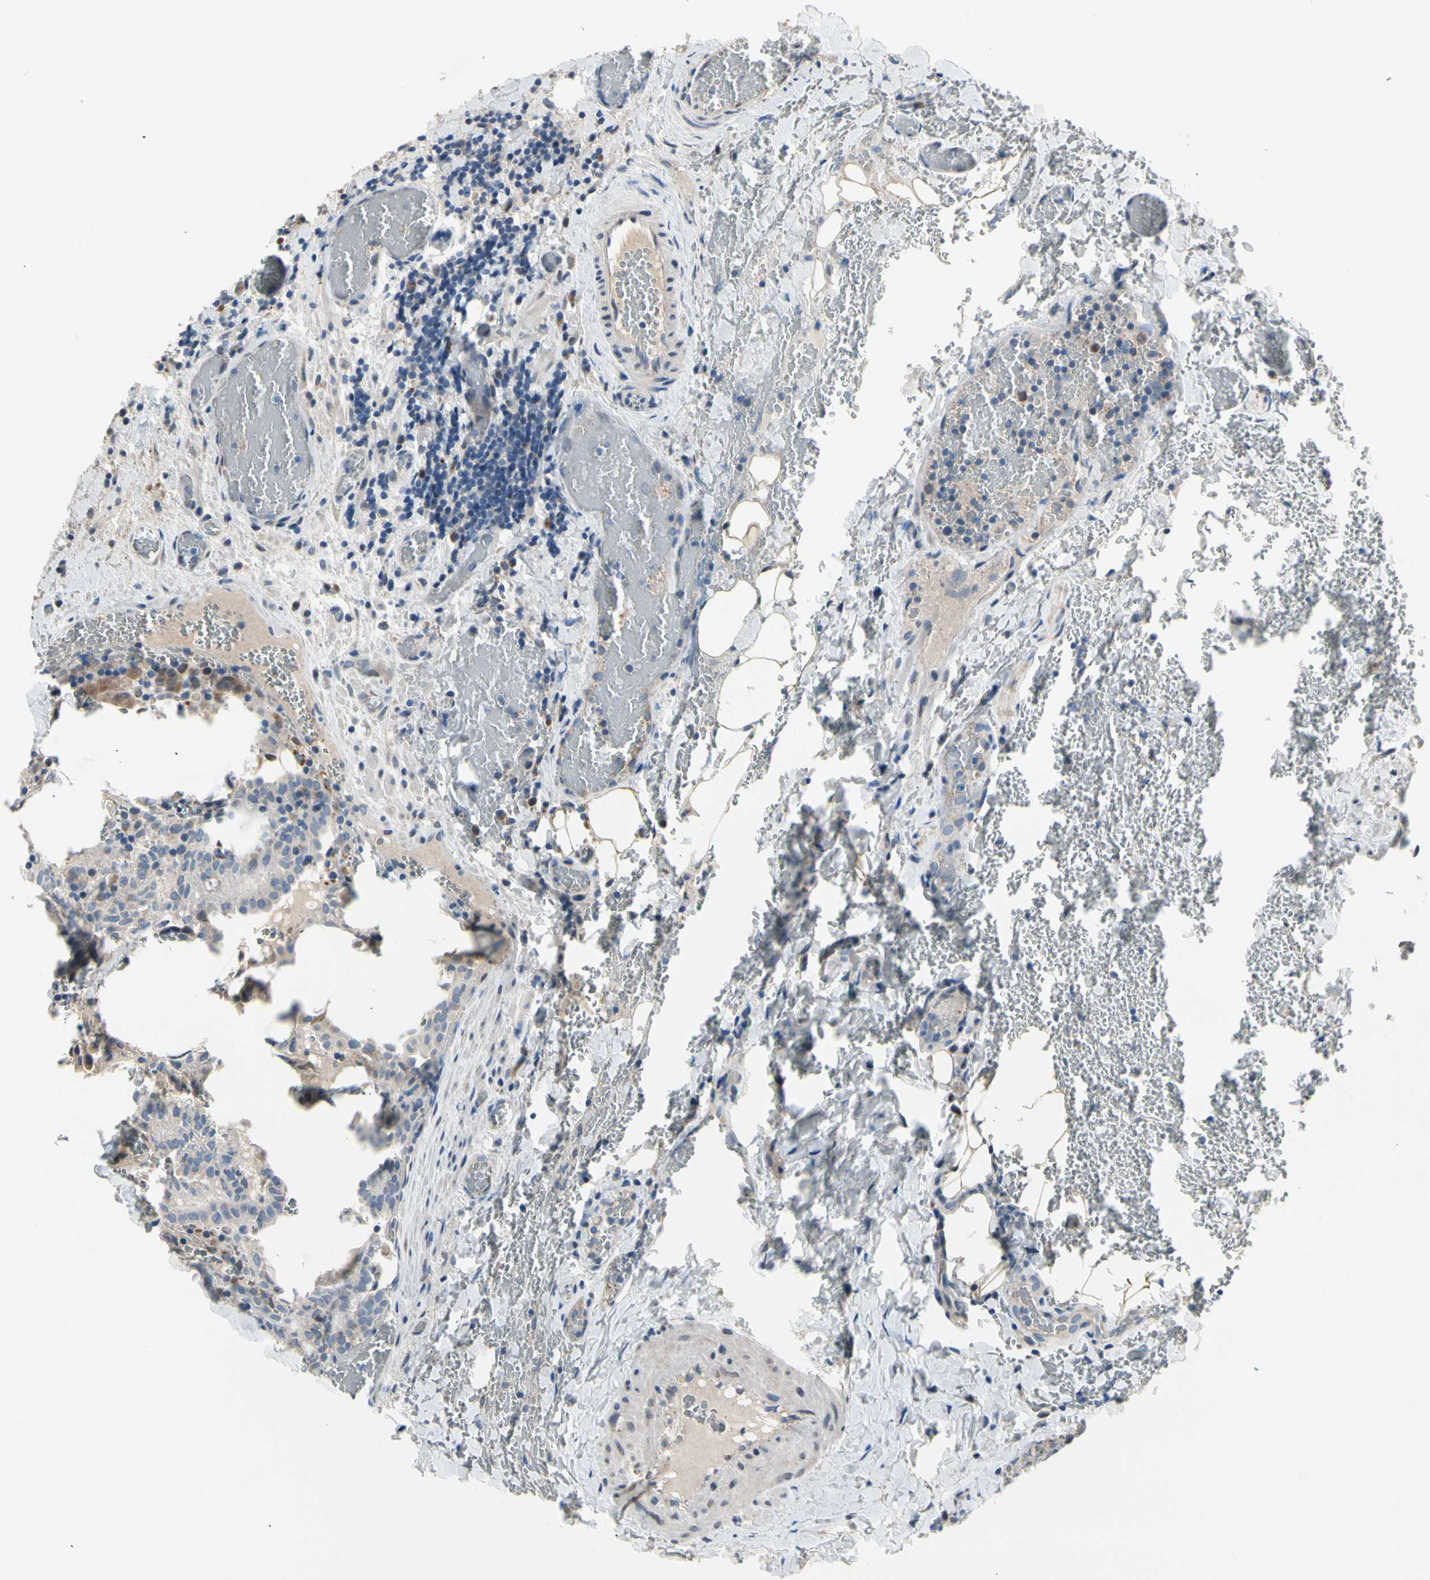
{"staining": {"intensity": "moderate", "quantity": "<25%", "location": "cytoplasmic/membranous"}, "tissue": "thyroid cancer", "cell_type": "Tumor cells", "image_type": "cancer", "snomed": [{"axis": "morphology", "description": "Normal tissue, NOS"}, {"axis": "morphology", "description": "Papillary adenocarcinoma, NOS"}, {"axis": "topography", "description": "Thyroid gland"}], "caption": "A low amount of moderate cytoplasmic/membranous expression is identified in about <25% of tumor cells in thyroid cancer (papillary adenocarcinoma) tissue. The protein is shown in brown color, while the nuclei are stained blue.", "gene": "NFASC", "patient": {"sex": "female", "age": 30}}